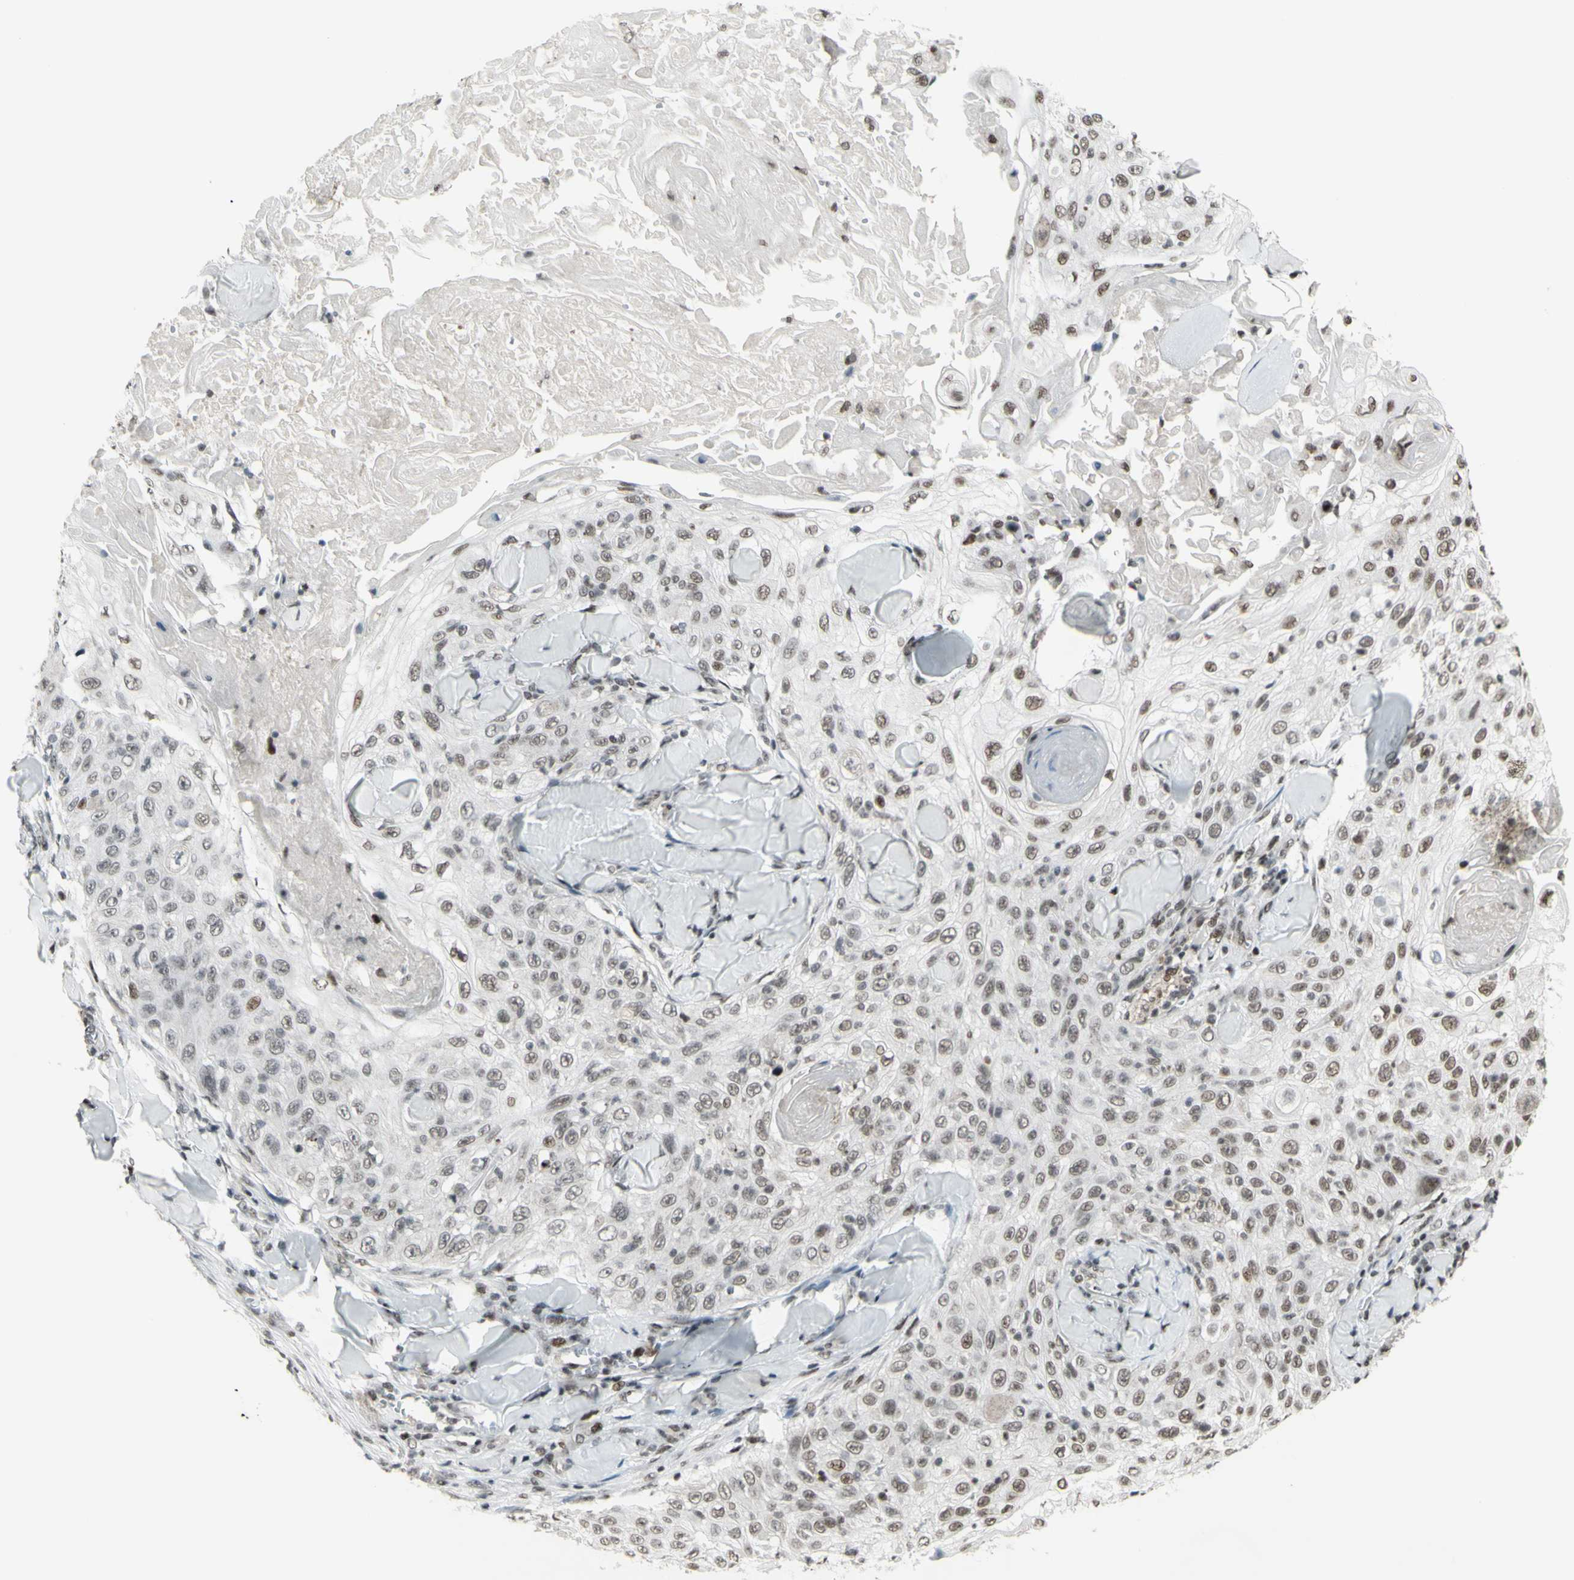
{"staining": {"intensity": "weak", "quantity": "25%-75%", "location": "nuclear"}, "tissue": "skin cancer", "cell_type": "Tumor cells", "image_type": "cancer", "snomed": [{"axis": "morphology", "description": "Squamous cell carcinoma, NOS"}, {"axis": "topography", "description": "Skin"}], "caption": "Protein expression analysis of skin cancer demonstrates weak nuclear expression in approximately 25%-75% of tumor cells.", "gene": "SUPT6H", "patient": {"sex": "male", "age": 86}}